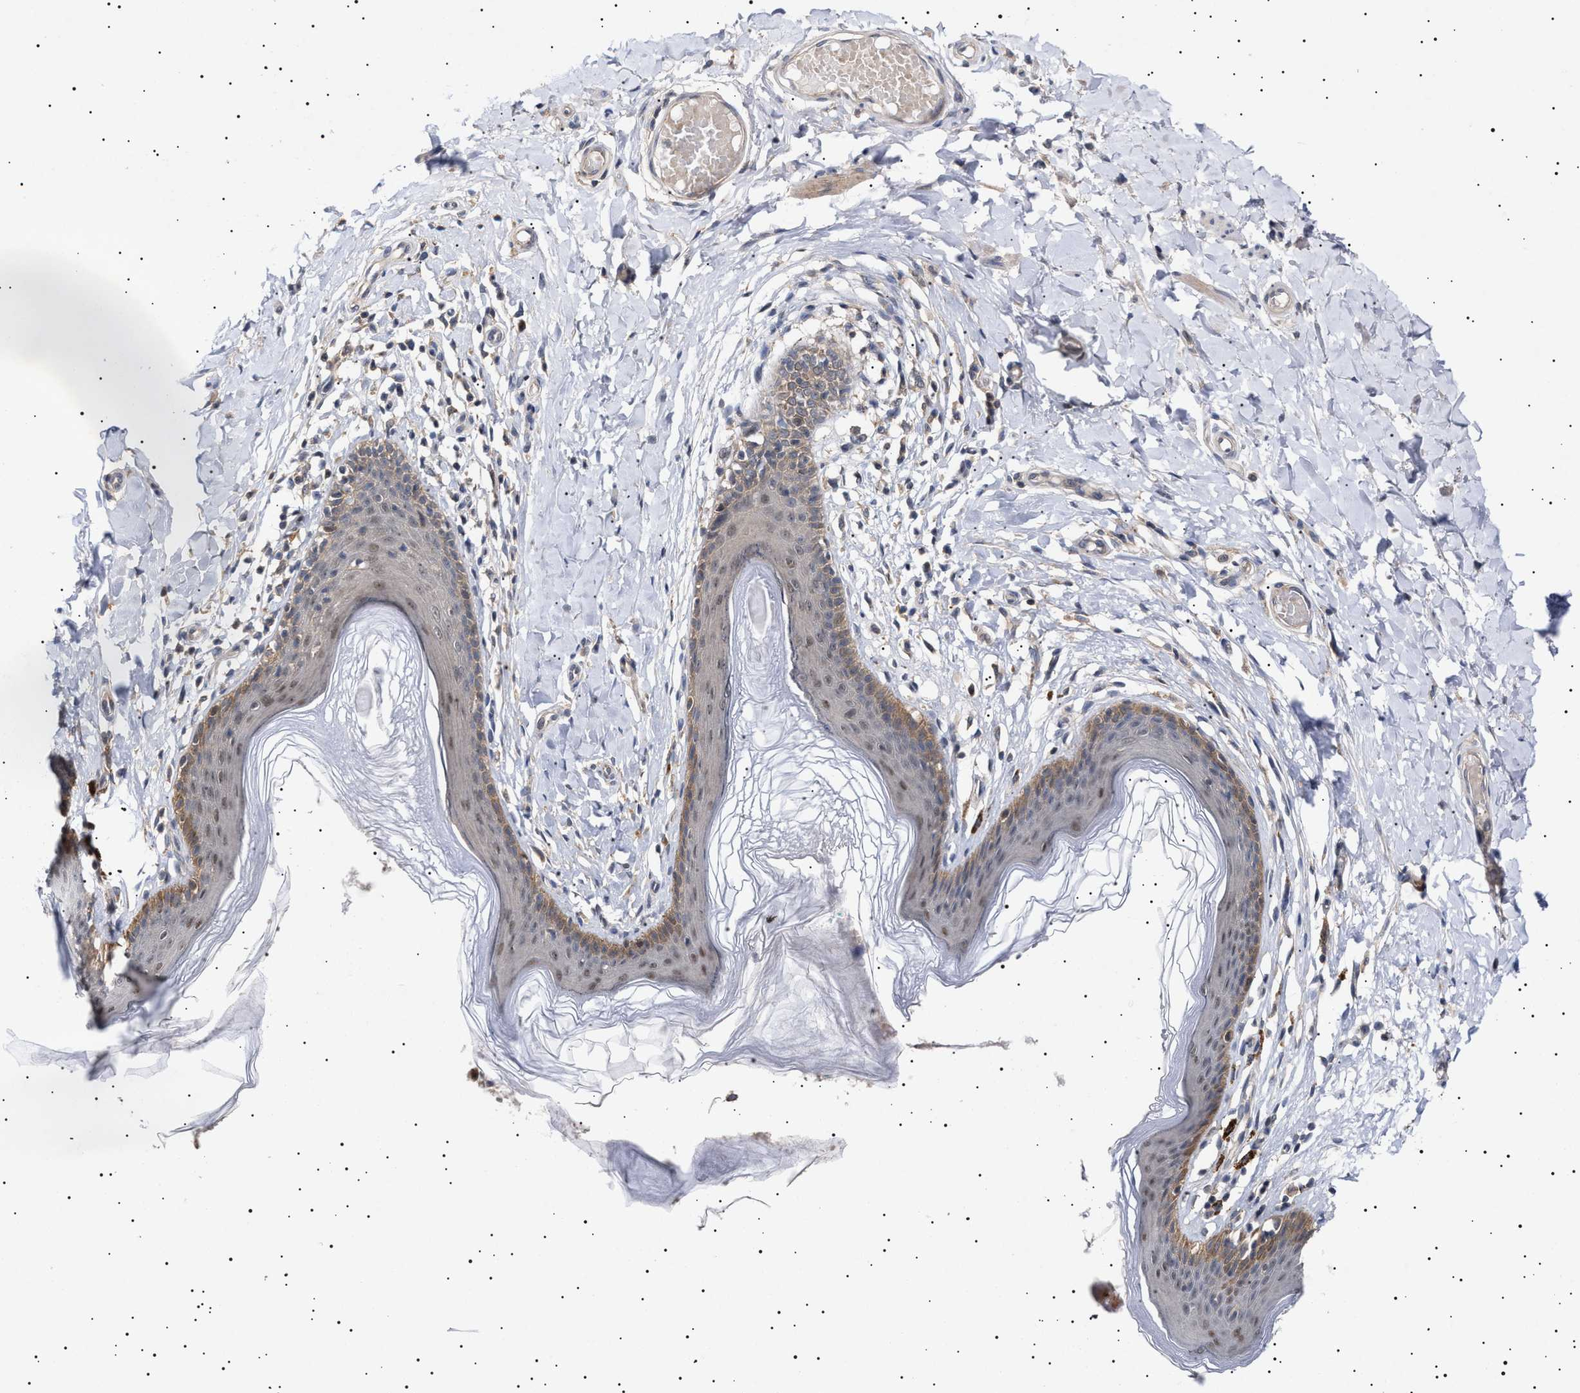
{"staining": {"intensity": "weak", "quantity": "25%-75%", "location": "cytoplasmic/membranous"}, "tissue": "skin", "cell_type": "Epidermal cells", "image_type": "normal", "snomed": [{"axis": "morphology", "description": "Normal tissue, NOS"}, {"axis": "topography", "description": "Vulva"}], "caption": "Immunohistochemistry (IHC) of benign skin exhibits low levels of weak cytoplasmic/membranous expression in approximately 25%-75% of epidermal cells.", "gene": "NPLOC4", "patient": {"sex": "female", "age": 66}}